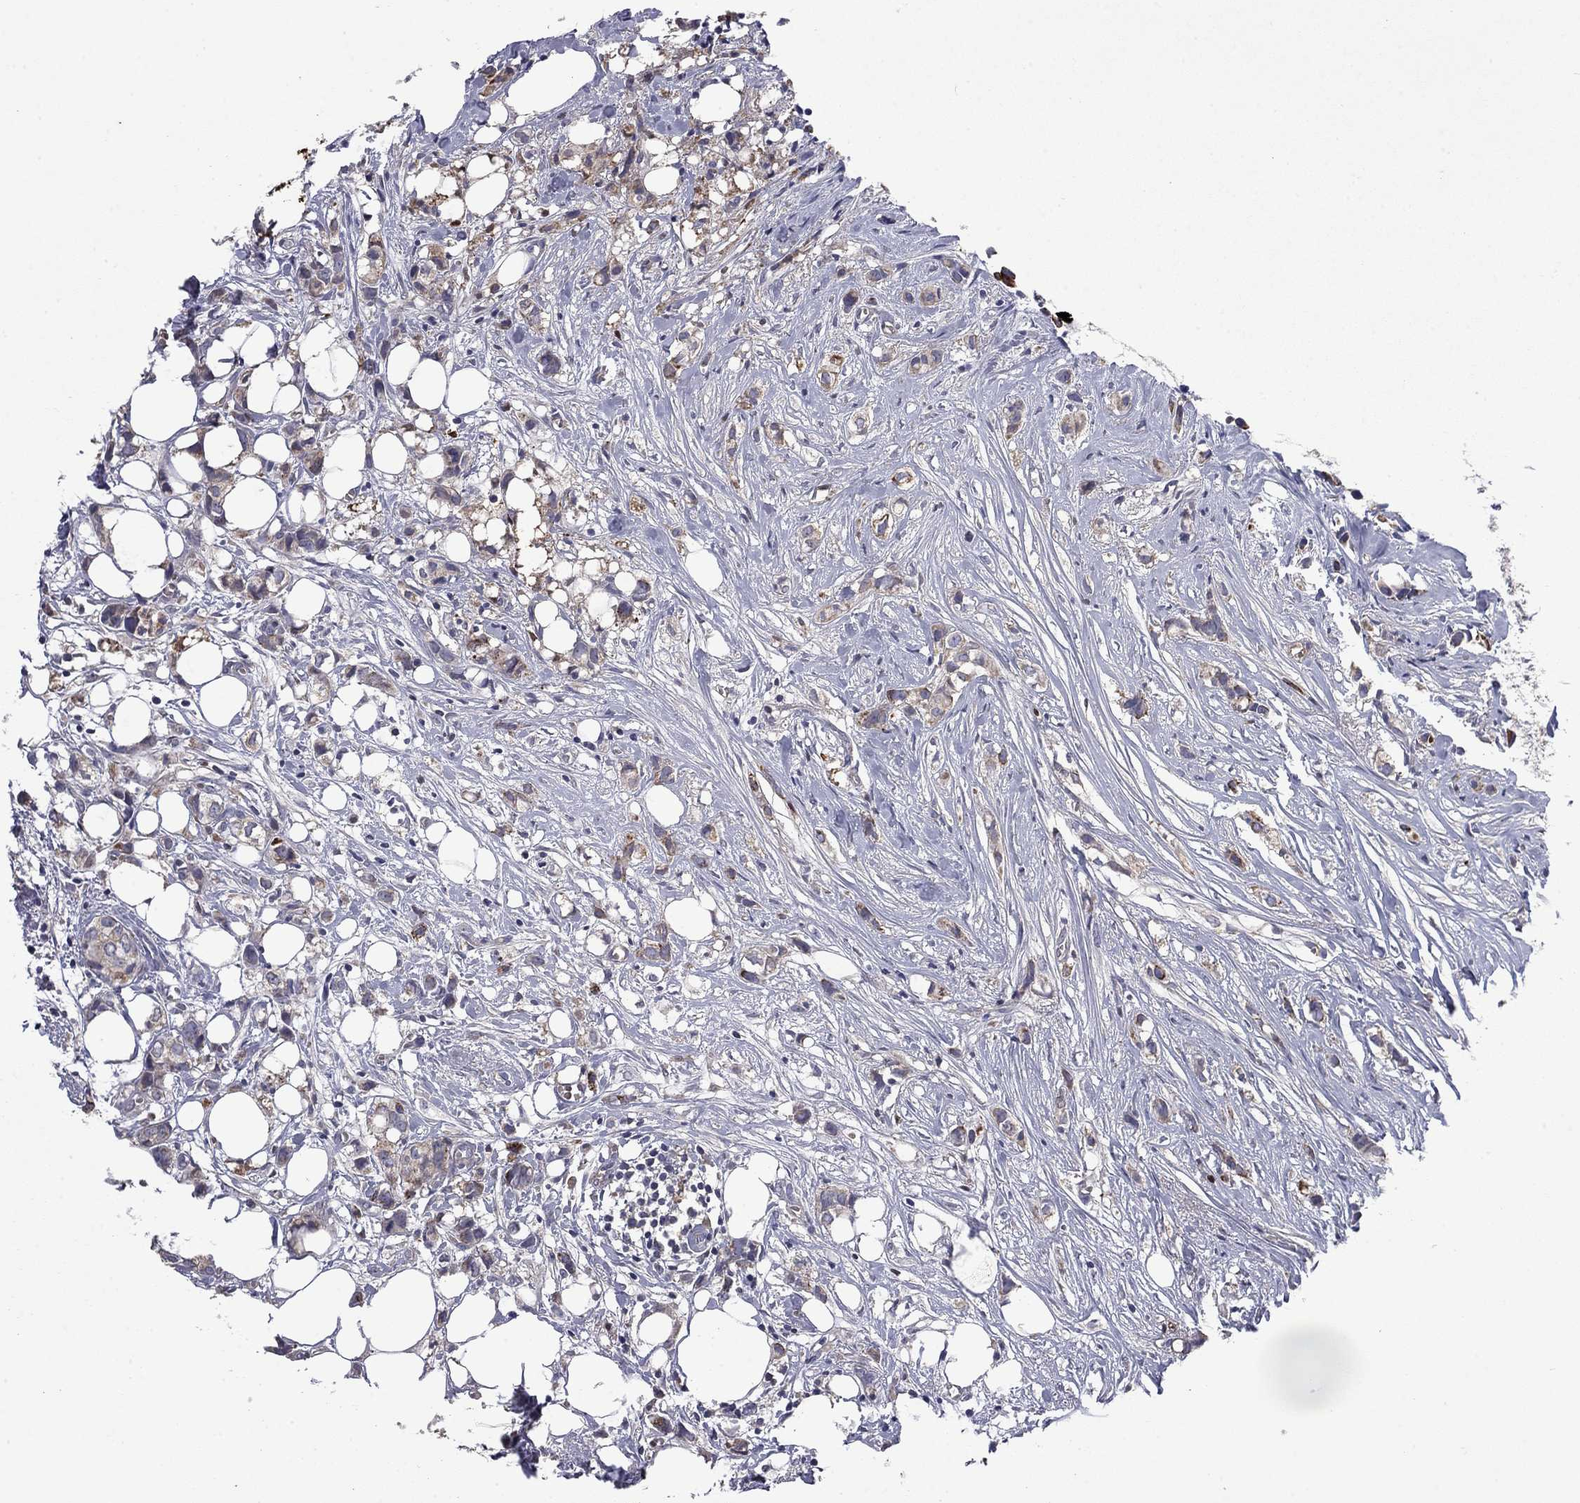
{"staining": {"intensity": "weak", "quantity": "25%-75%", "location": "cytoplasmic/membranous"}, "tissue": "breast cancer", "cell_type": "Tumor cells", "image_type": "cancer", "snomed": [{"axis": "morphology", "description": "Duct carcinoma"}, {"axis": "topography", "description": "Breast"}], "caption": "Immunohistochemical staining of infiltrating ductal carcinoma (breast) reveals low levels of weak cytoplasmic/membranous positivity in about 25%-75% of tumor cells. Nuclei are stained in blue.", "gene": "CEACAM7", "patient": {"sex": "female", "age": 85}}